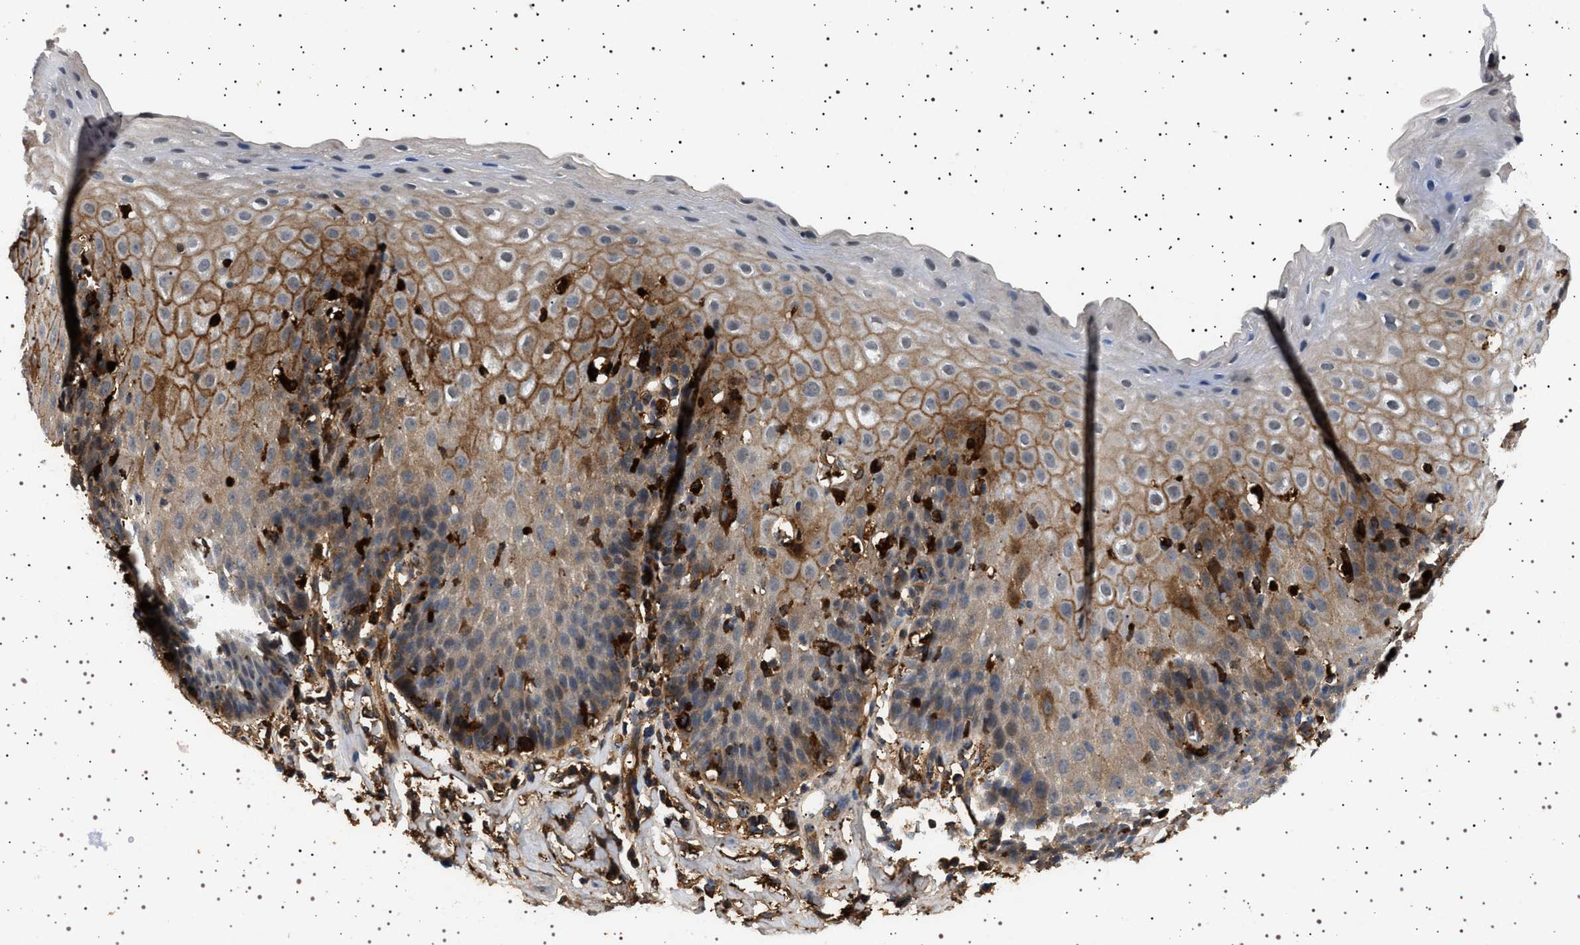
{"staining": {"intensity": "moderate", "quantity": "25%-75%", "location": "cytoplasmic/membranous"}, "tissue": "esophagus", "cell_type": "Squamous epithelial cells", "image_type": "normal", "snomed": [{"axis": "morphology", "description": "Normal tissue, NOS"}, {"axis": "topography", "description": "Esophagus"}], "caption": "Brown immunohistochemical staining in normal human esophagus demonstrates moderate cytoplasmic/membranous staining in approximately 25%-75% of squamous epithelial cells. The protein of interest is shown in brown color, while the nuclei are stained blue.", "gene": "FICD", "patient": {"sex": "female", "age": 61}}